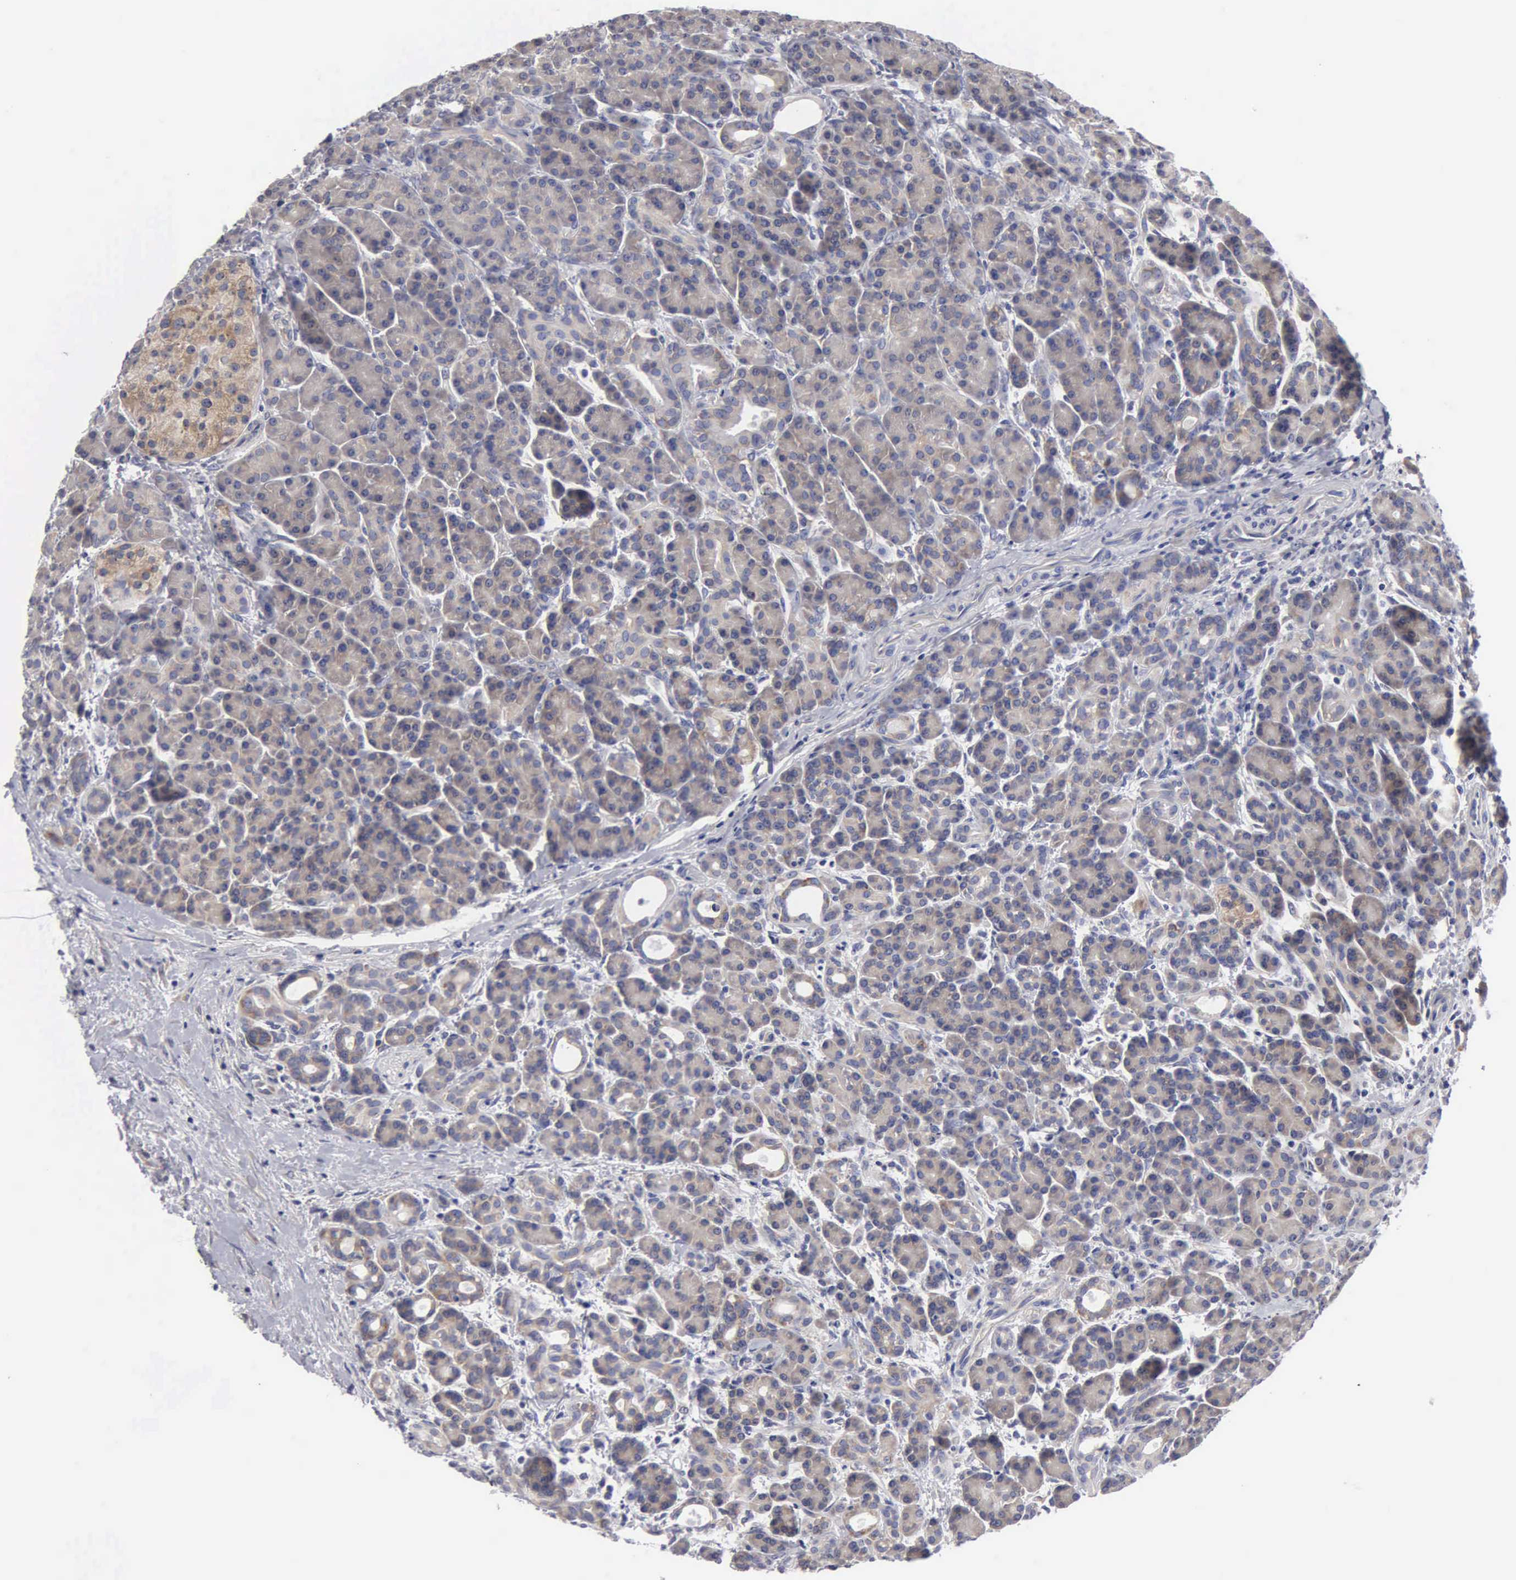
{"staining": {"intensity": "weak", "quantity": "25%-75%", "location": "cytoplasmic/membranous"}, "tissue": "pancreas", "cell_type": "Exocrine glandular cells", "image_type": "normal", "snomed": [{"axis": "morphology", "description": "Normal tissue, NOS"}, {"axis": "topography", "description": "Pancreas"}], "caption": "IHC (DAB (3,3'-diaminobenzidine)) staining of benign pancreas exhibits weak cytoplasmic/membranous protein positivity in approximately 25%-75% of exocrine glandular cells. The staining was performed using DAB (3,3'-diaminobenzidine), with brown indicating positive protein expression. Nuclei are stained blue with hematoxylin.", "gene": "TXLNG", "patient": {"sex": "female", "age": 77}}